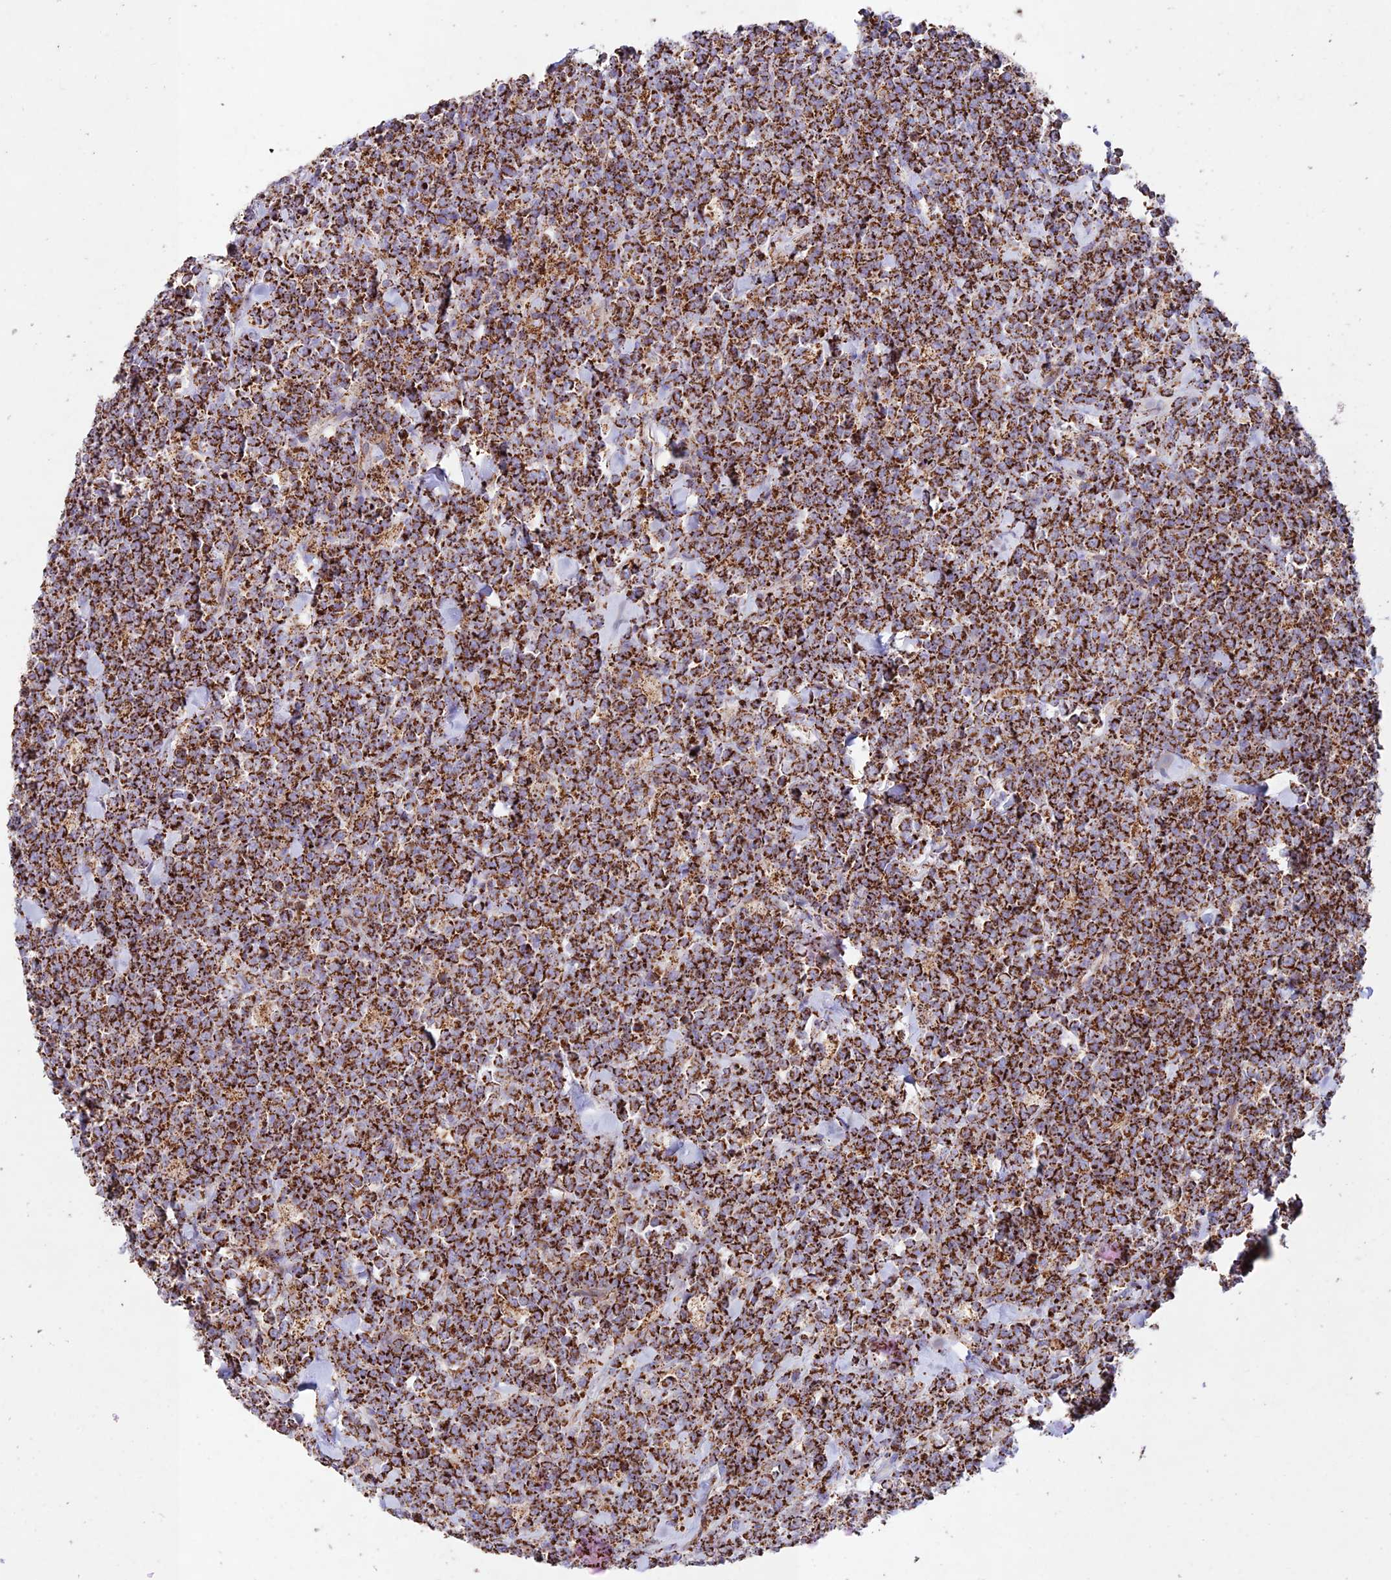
{"staining": {"intensity": "strong", "quantity": ">75%", "location": "cytoplasmic/membranous"}, "tissue": "lymphoma", "cell_type": "Tumor cells", "image_type": "cancer", "snomed": [{"axis": "morphology", "description": "Malignant lymphoma, non-Hodgkin's type, High grade"}, {"axis": "topography", "description": "Small intestine"}], "caption": "Brown immunohistochemical staining in malignant lymphoma, non-Hodgkin's type (high-grade) shows strong cytoplasmic/membranous staining in approximately >75% of tumor cells. The staining was performed using DAB (3,3'-diaminobenzidine) to visualize the protein expression in brown, while the nuclei were stained in blue with hematoxylin (Magnification: 20x).", "gene": "KHDC3L", "patient": {"sex": "male", "age": 8}}